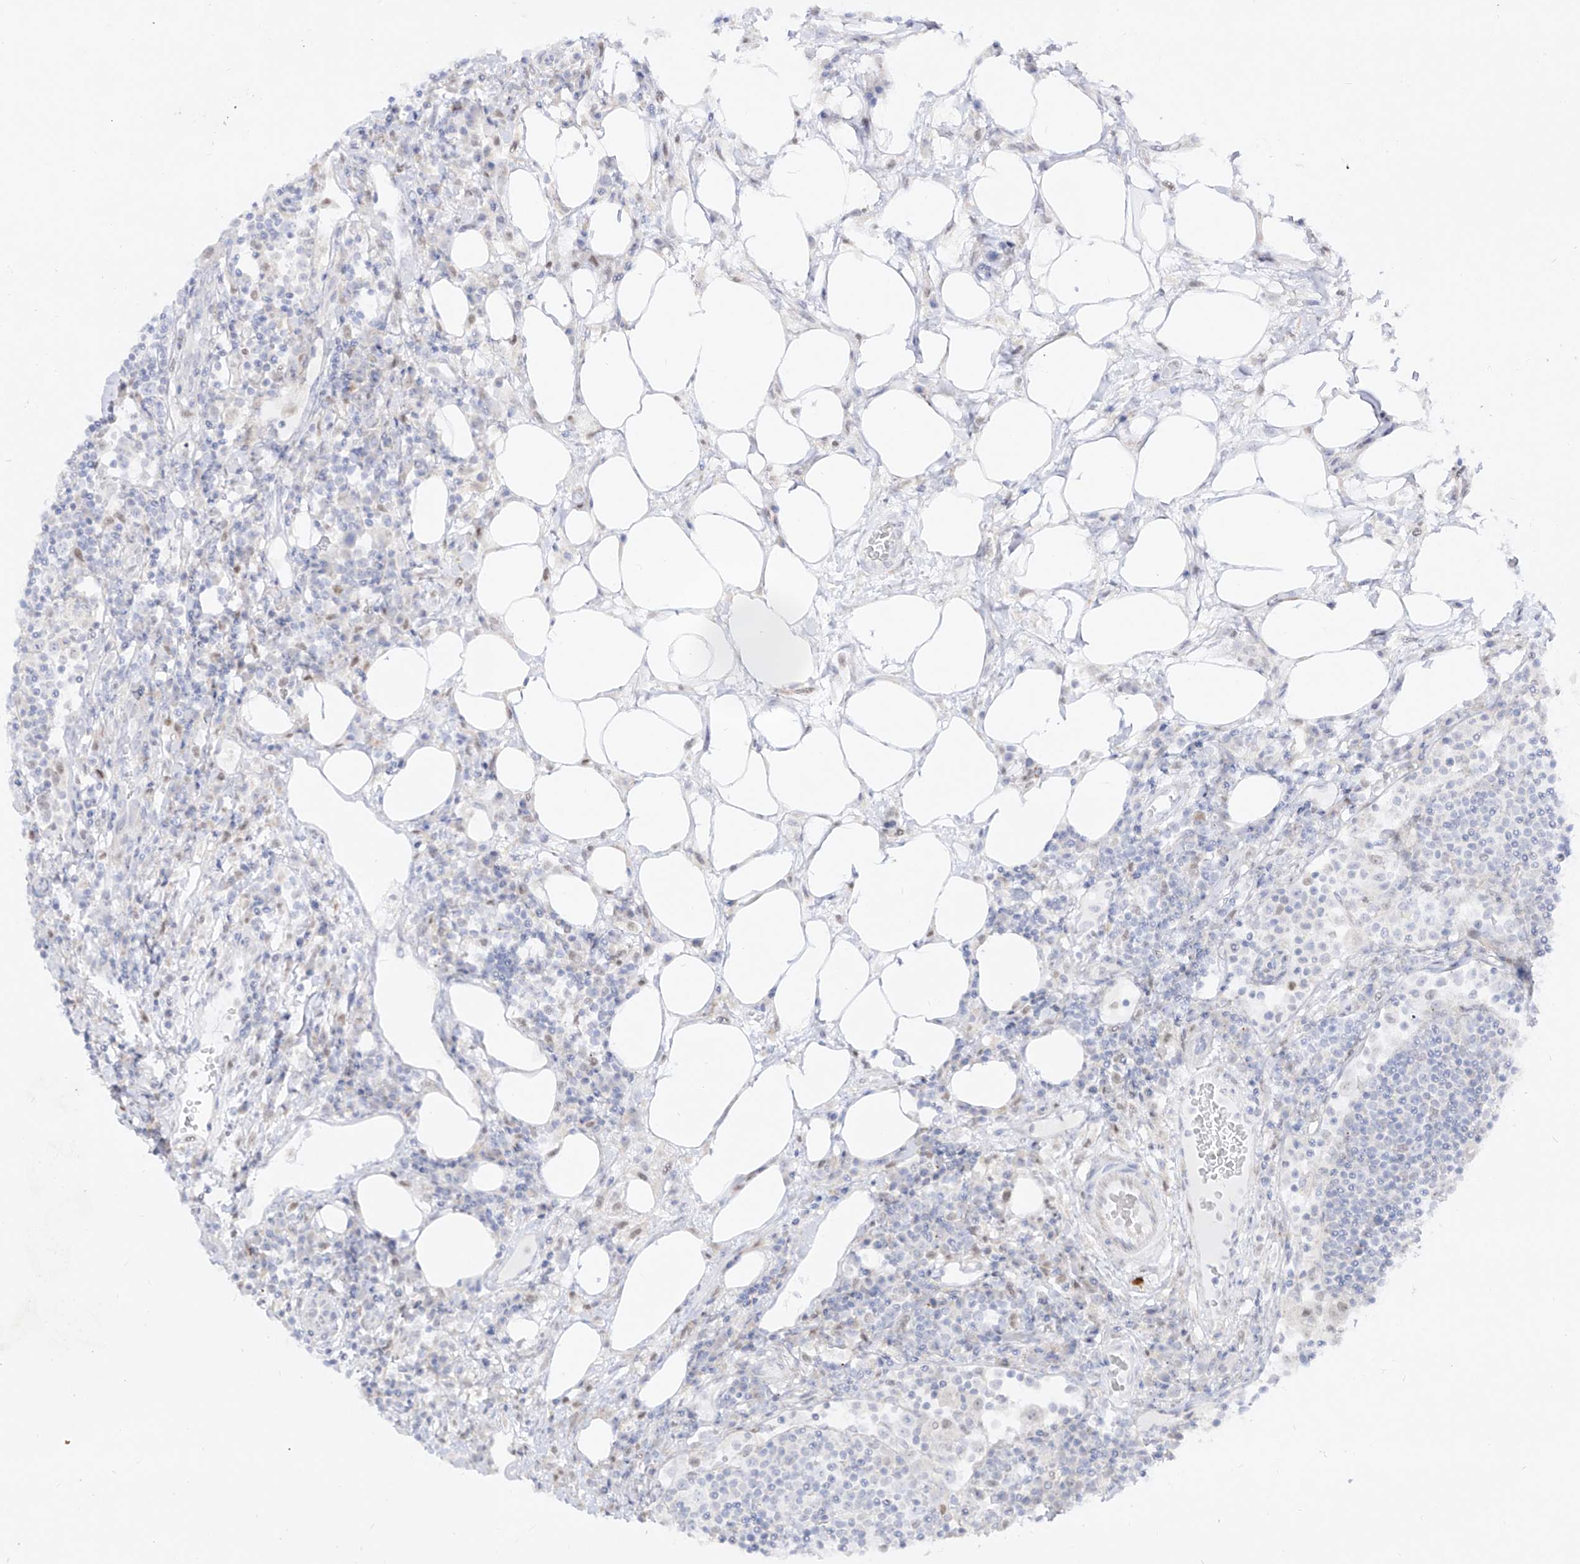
{"staining": {"intensity": "negative", "quantity": "none", "location": "none"}, "tissue": "lymph node", "cell_type": "Germinal center cells", "image_type": "normal", "snomed": [{"axis": "morphology", "description": "Normal tissue, NOS"}, {"axis": "topography", "description": "Lymph node"}], "caption": "This is a micrograph of IHC staining of unremarkable lymph node, which shows no staining in germinal center cells.", "gene": "DMKN", "patient": {"sex": "female", "age": 53}}